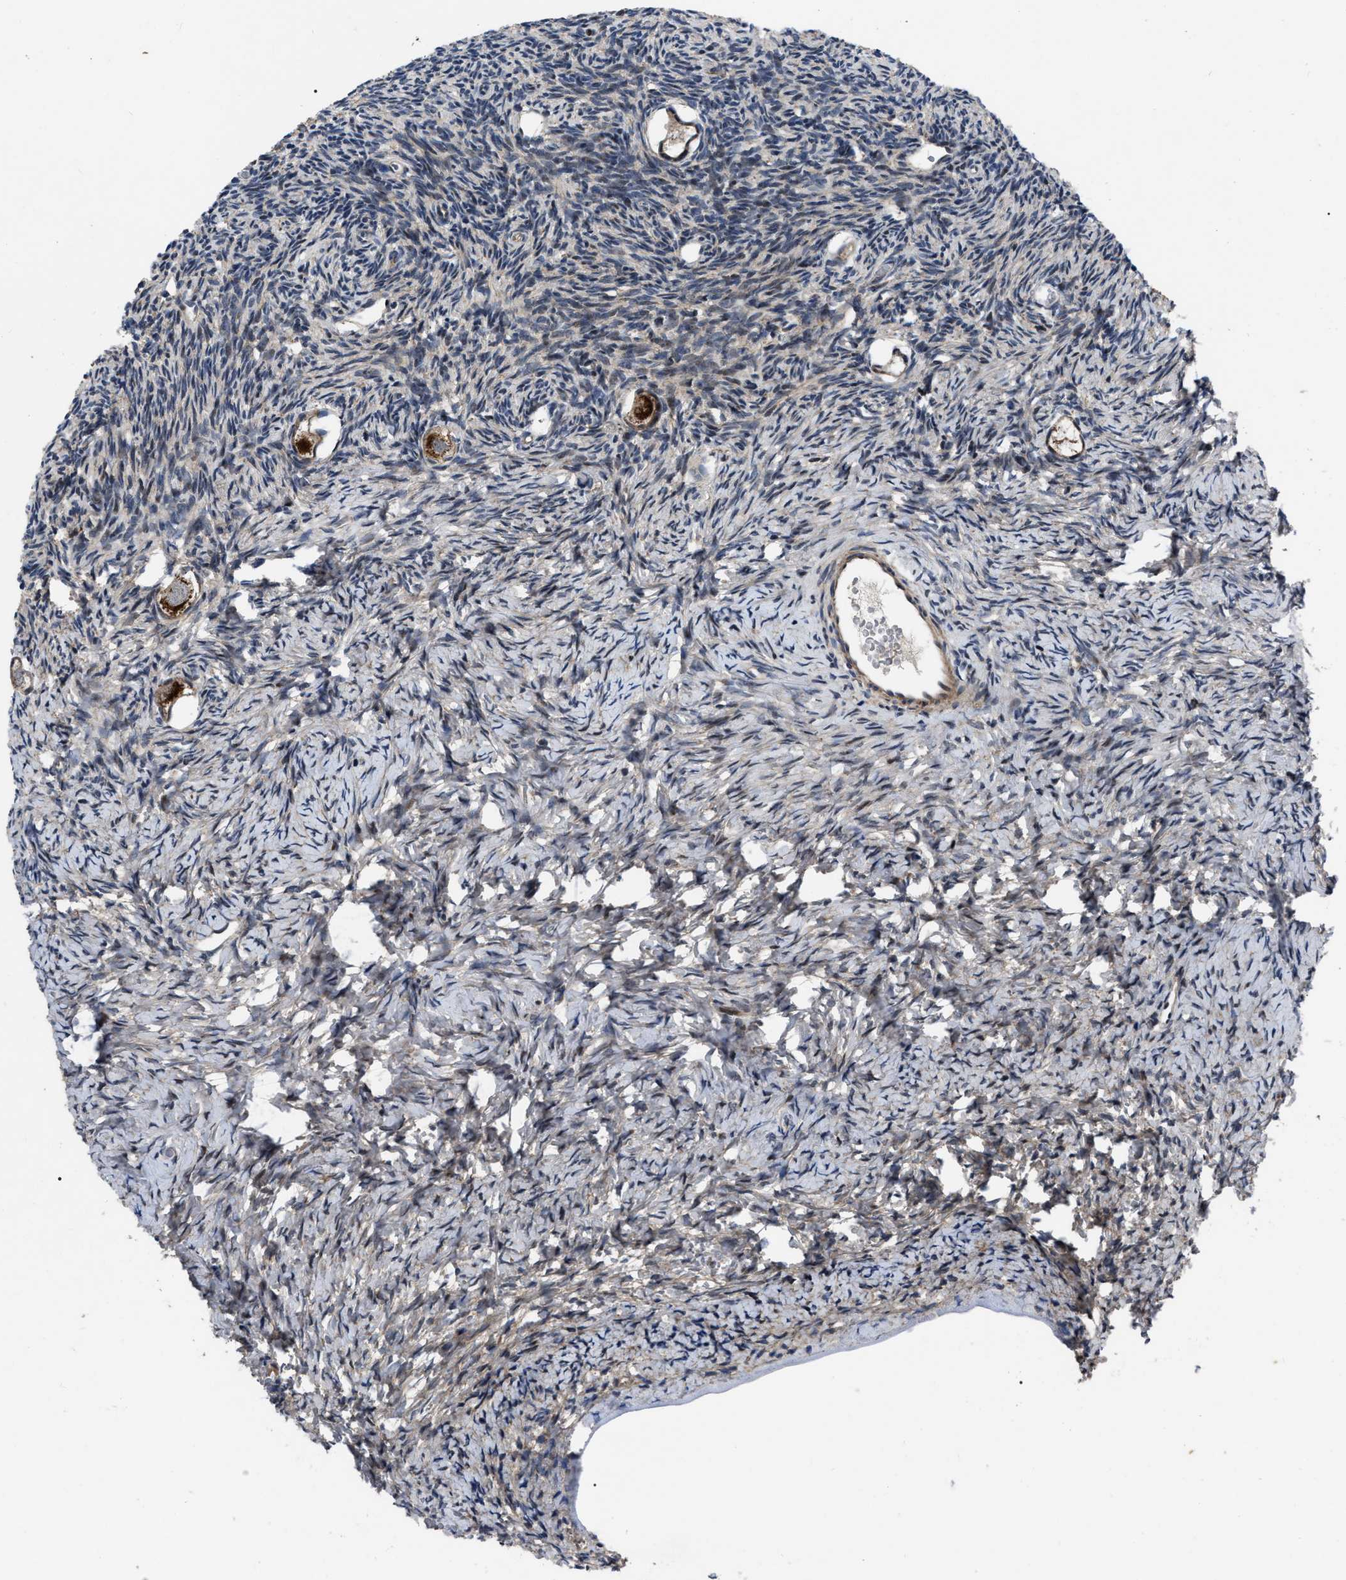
{"staining": {"intensity": "strong", "quantity": ">75%", "location": "cytoplasmic/membranous"}, "tissue": "ovary", "cell_type": "Follicle cells", "image_type": "normal", "snomed": [{"axis": "morphology", "description": "Normal tissue, NOS"}, {"axis": "topography", "description": "Ovary"}], "caption": "The image displays staining of unremarkable ovary, revealing strong cytoplasmic/membranous protein positivity (brown color) within follicle cells.", "gene": "PPWD1", "patient": {"sex": "female", "age": 27}}